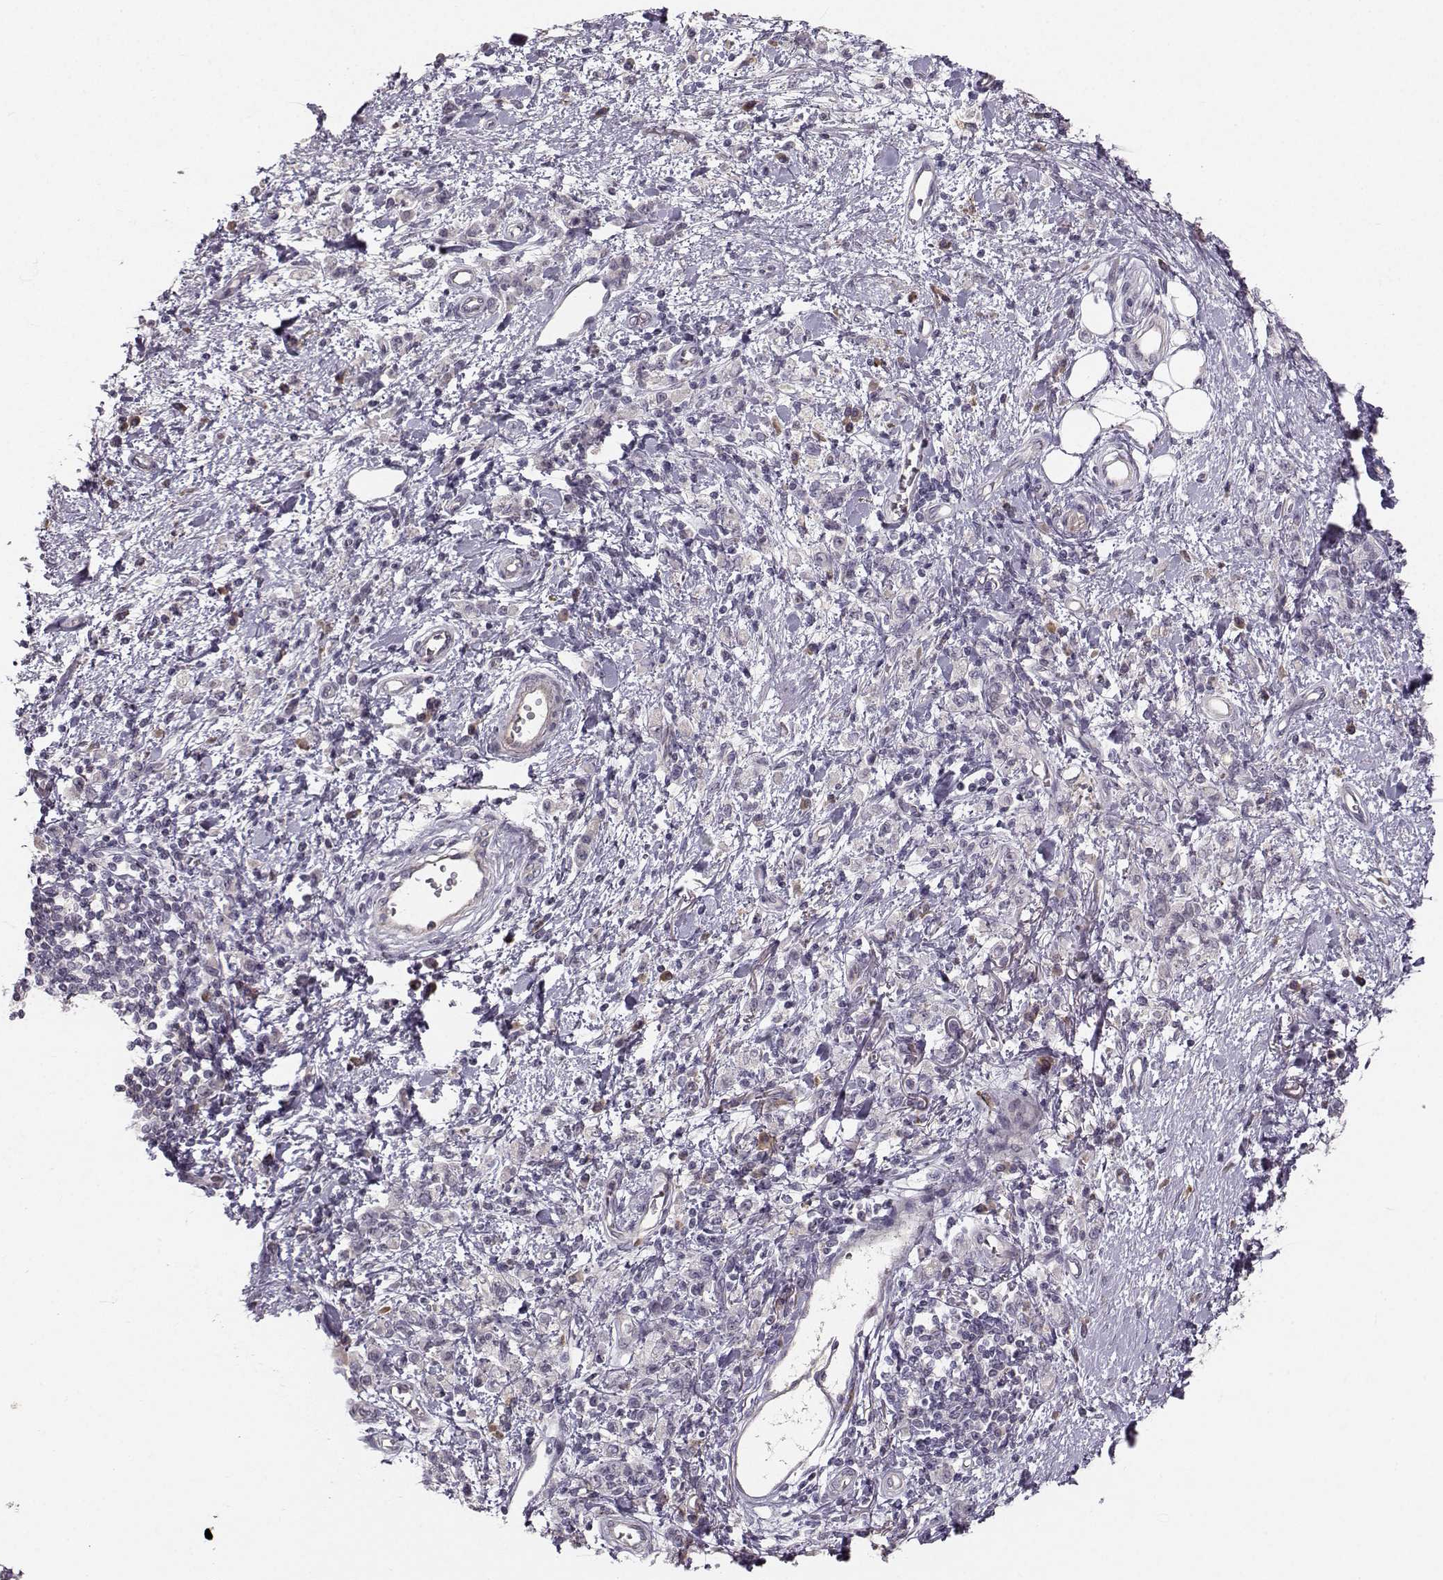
{"staining": {"intensity": "negative", "quantity": "none", "location": "none"}, "tissue": "stomach cancer", "cell_type": "Tumor cells", "image_type": "cancer", "snomed": [{"axis": "morphology", "description": "Adenocarcinoma, NOS"}, {"axis": "topography", "description": "Stomach"}], "caption": "A high-resolution image shows IHC staining of stomach cancer, which reveals no significant positivity in tumor cells.", "gene": "OPRD1", "patient": {"sex": "male", "age": 77}}